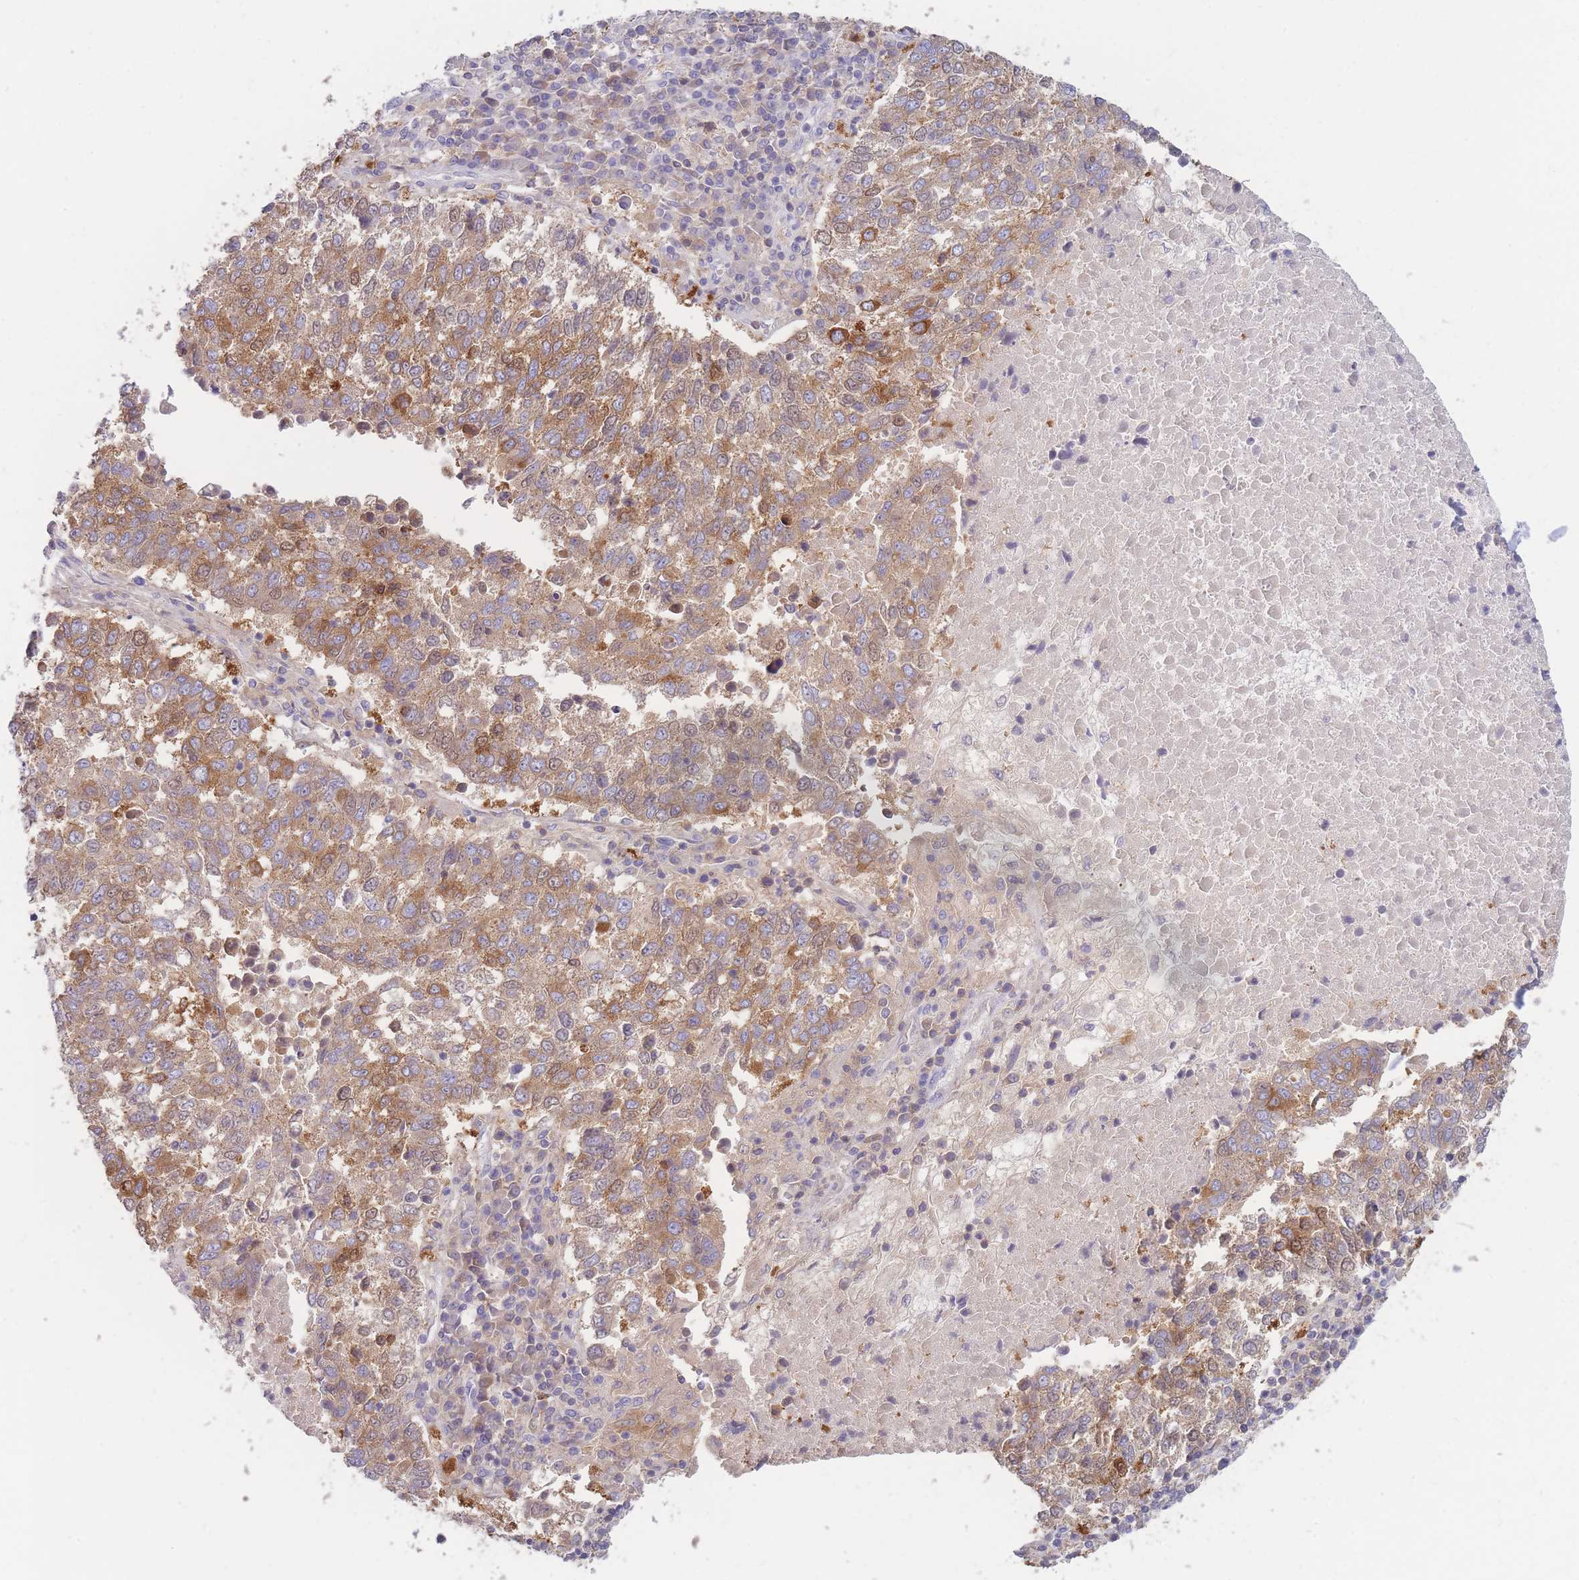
{"staining": {"intensity": "moderate", "quantity": ">75%", "location": "cytoplasmic/membranous"}, "tissue": "lung cancer", "cell_type": "Tumor cells", "image_type": "cancer", "snomed": [{"axis": "morphology", "description": "Squamous cell carcinoma, NOS"}, {"axis": "topography", "description": "Lung"}], "caption": "Brown immunohistochemical staining in human lung cancer (squamous cell carcinoma) reveals moderate cytoplasmic/membranous staining in about >75% of tumor cells. Immunohistochemistry (ihc) stains the protein in brown and the nuclei are stained blue.", "gene": "ST3GAL4", "patient": {"sex": "male", "age": 73}}